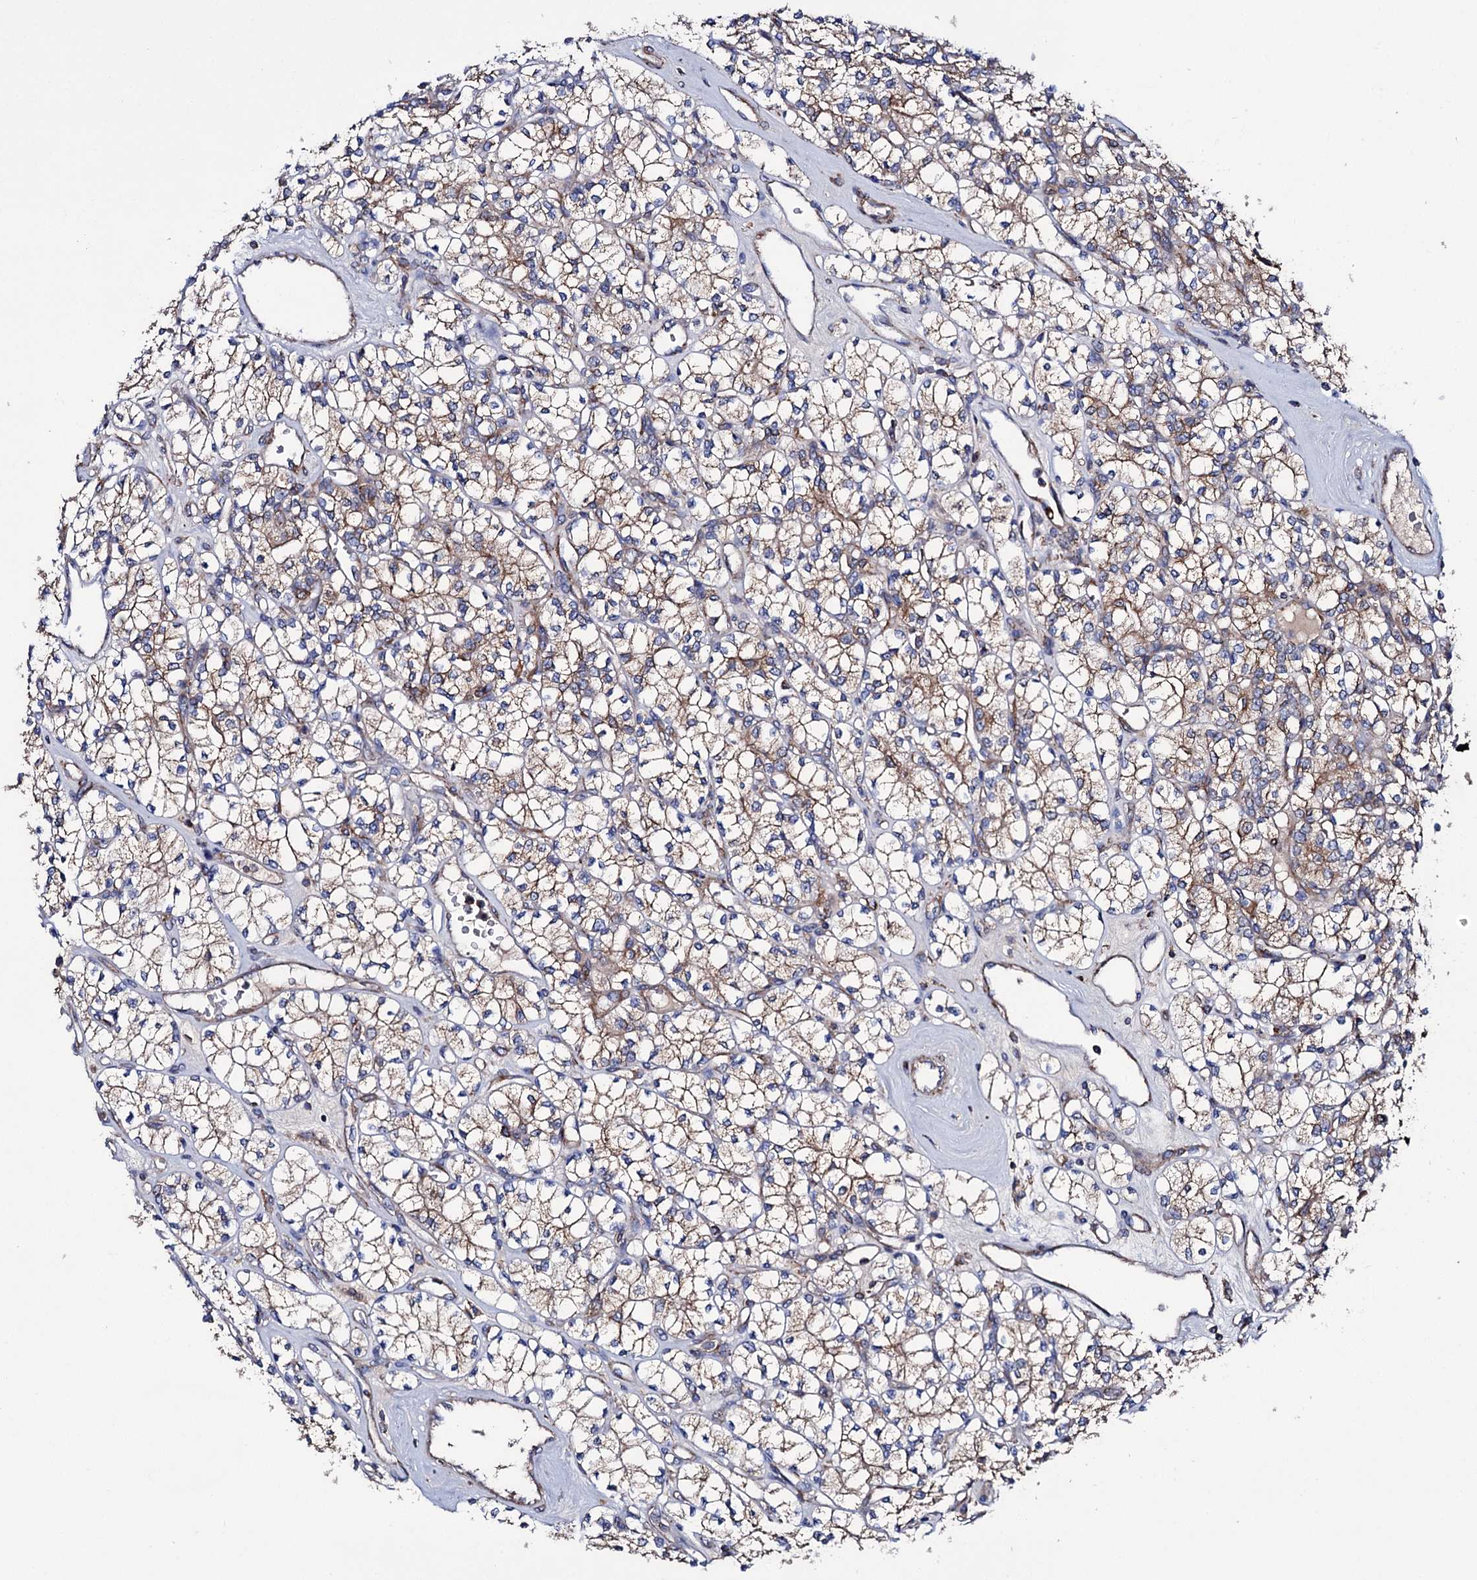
{"staining": {"intensity": "moderate", "quantity": ">75%", "location": "cytoplasmic/membranous"}, "tissue": "renal cancer", "cell_type": "Tumor cells", "image_type": "cancer", "snomed": [{"axis": "morphology", "description": "Adenocarcinoma, NOS"}, {"axis": "topography", "description": "Kidney"}], "caption": "A histopathology image of human renal cancer stained for a protein shows moderate cytoplasmic/membranous brown staining in tumor cells.", "gene": "DEF6", "patient": {"sex": "male", "age": 77}}